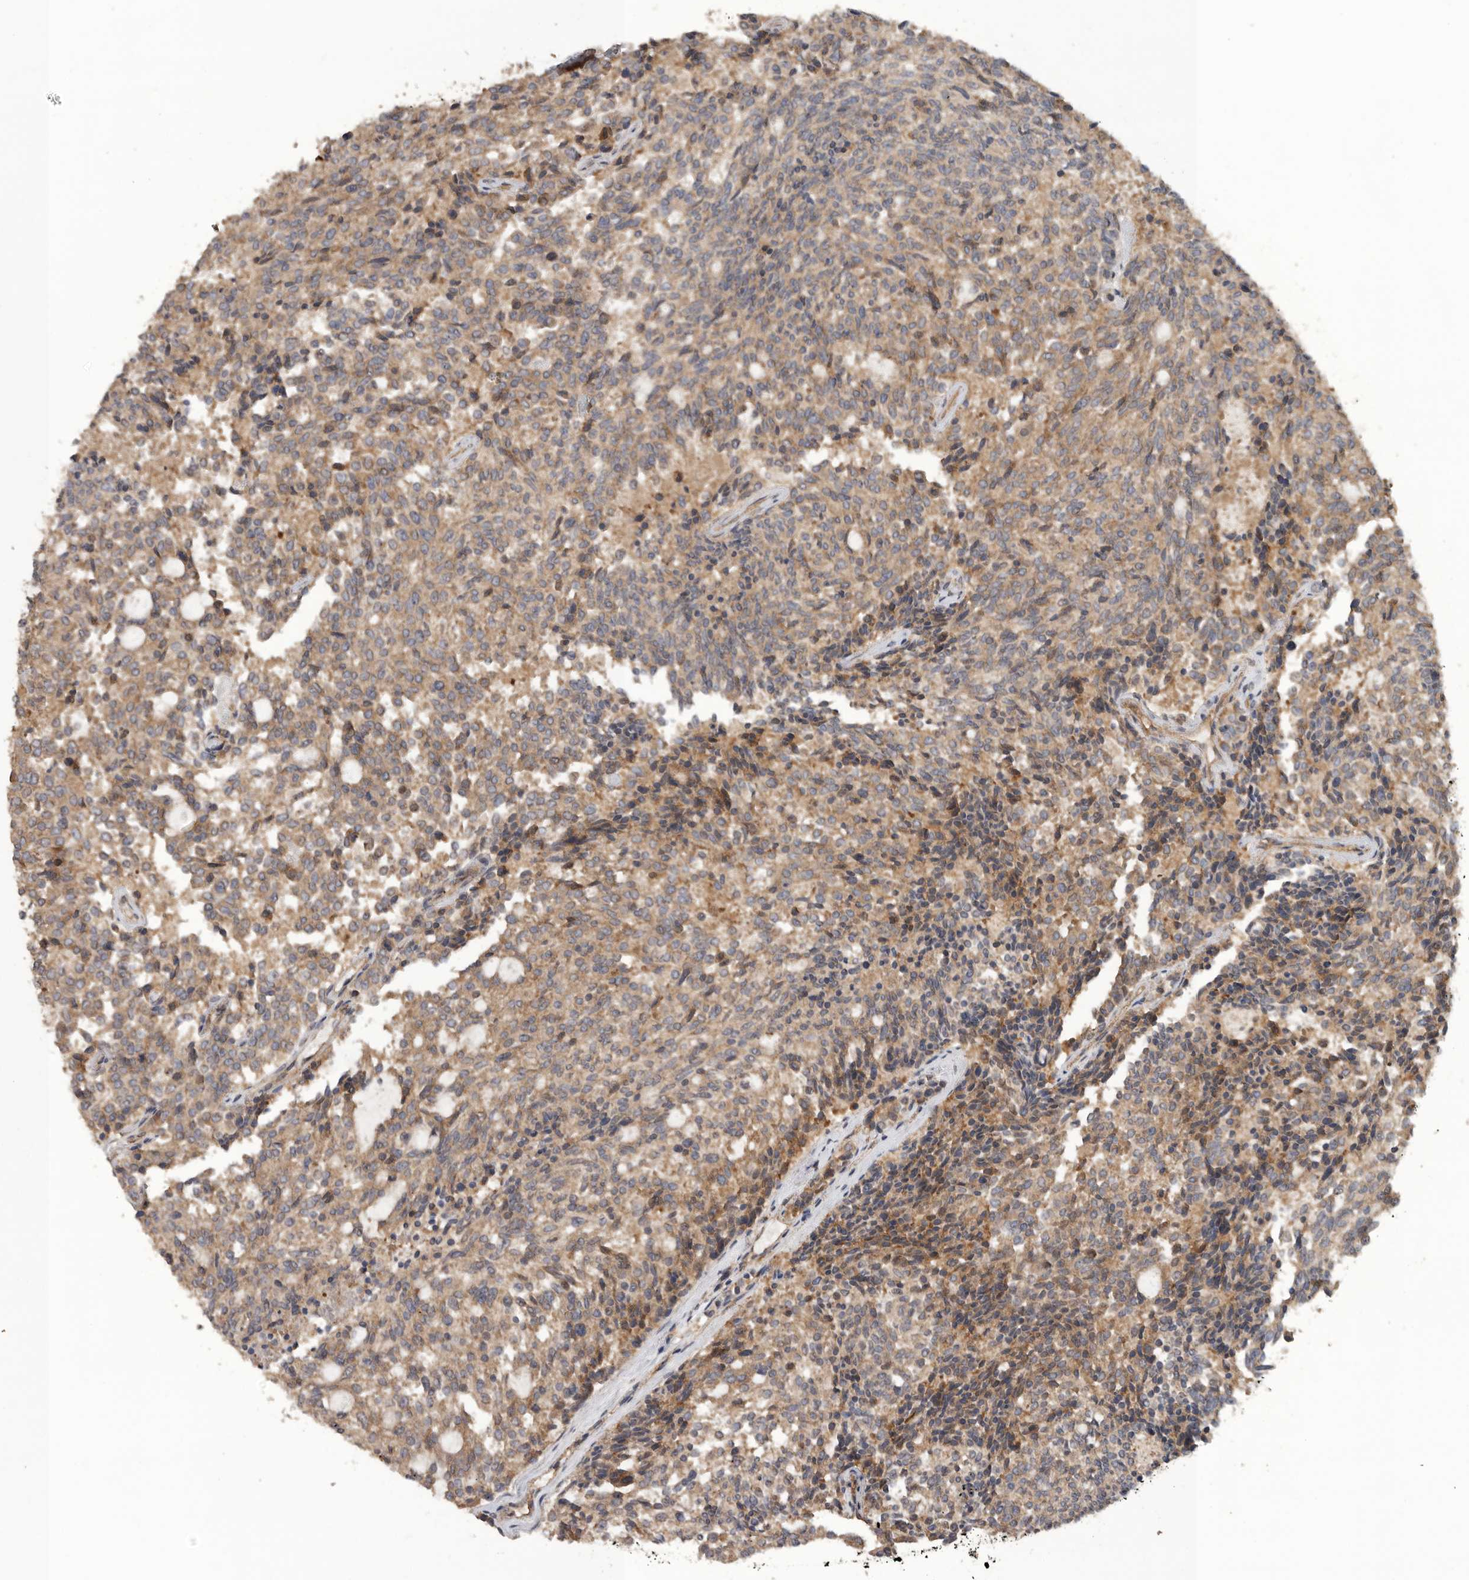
{"staining": {"intensity": "moderate", "quantity": ">75%", "location": "cytoplasmic/membranous"}, "tissue": "carcinoid", "cell_type": "Tumor cells", "image_type": "cancer", "snomed": [{"axis": "morphology", "description": "Carcinoid, malignant, NOS"}, {"axis": "topography", "description": "Pancreas"}], "caption": "A high-resolution photomicrograph shows immunohistochemistry (IHC) staining of carcinoid (malignant), which displays moderate cytoplasmic/membranous positivity in approximately >75% of tumor cells.", "gene": "PODXL2", "patient": {"sex": "female", "age": 54}}